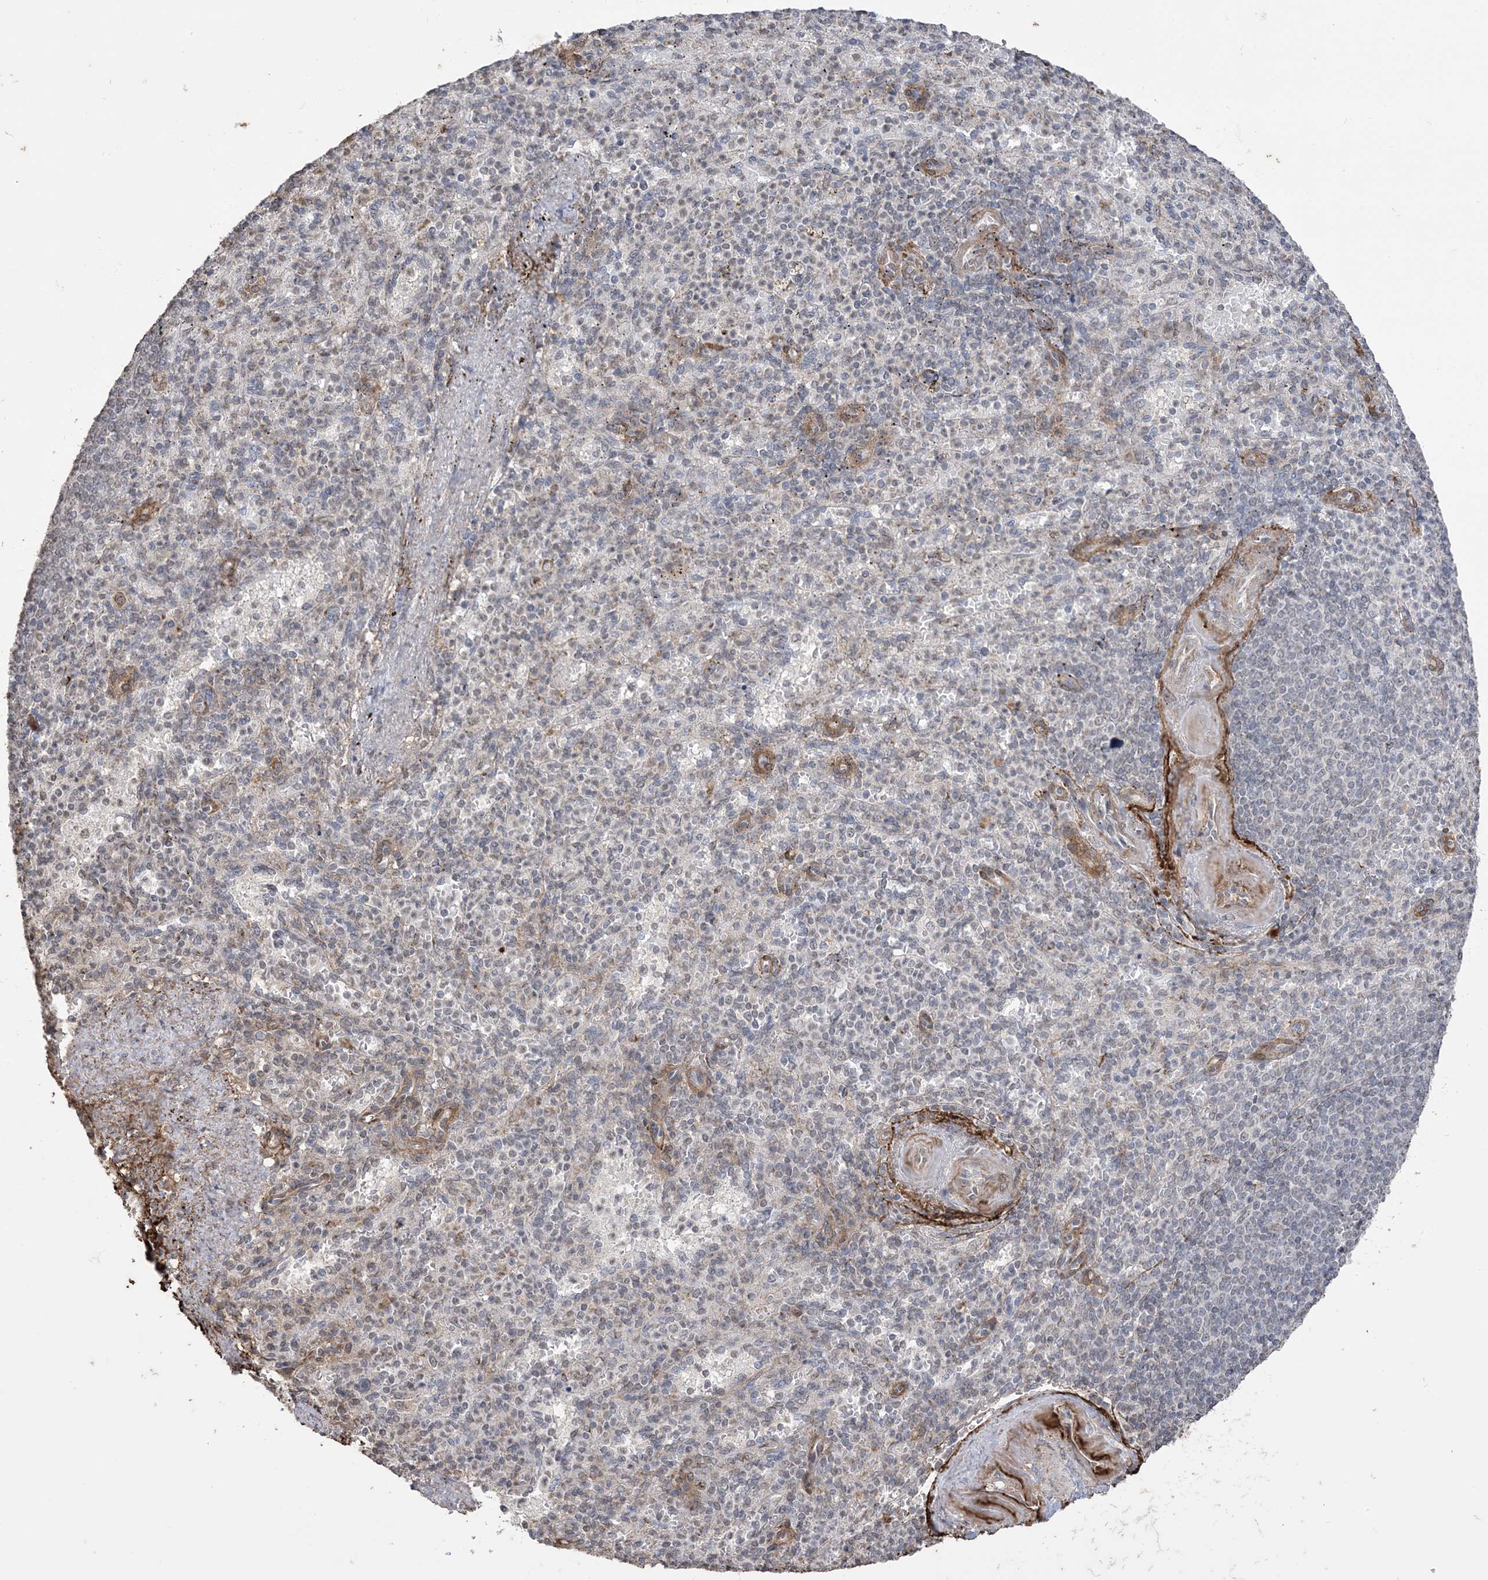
{"staining": {"intensity": "negative", "quantity": "none", "location": "none"}, "tissue": "spleen", "cell_type": "Cells in red pulp", "image_type": "normal", "snomed": [{"axis": "morphology", "description": "Normal tissue, NOS"}, {"axis": "topography", "description": "Spleen"}], "caption": "A high-resolution micrograph shows immunohistochemistry staining of normal spleen, which exhibits no significant expression in cells in red pulp. (DAB immunohistochemistry (IHC) visualized using brightfield microscopy, high magnification).", "gene": "XRN1", "patient": {"sex": "female", "age": 74}}